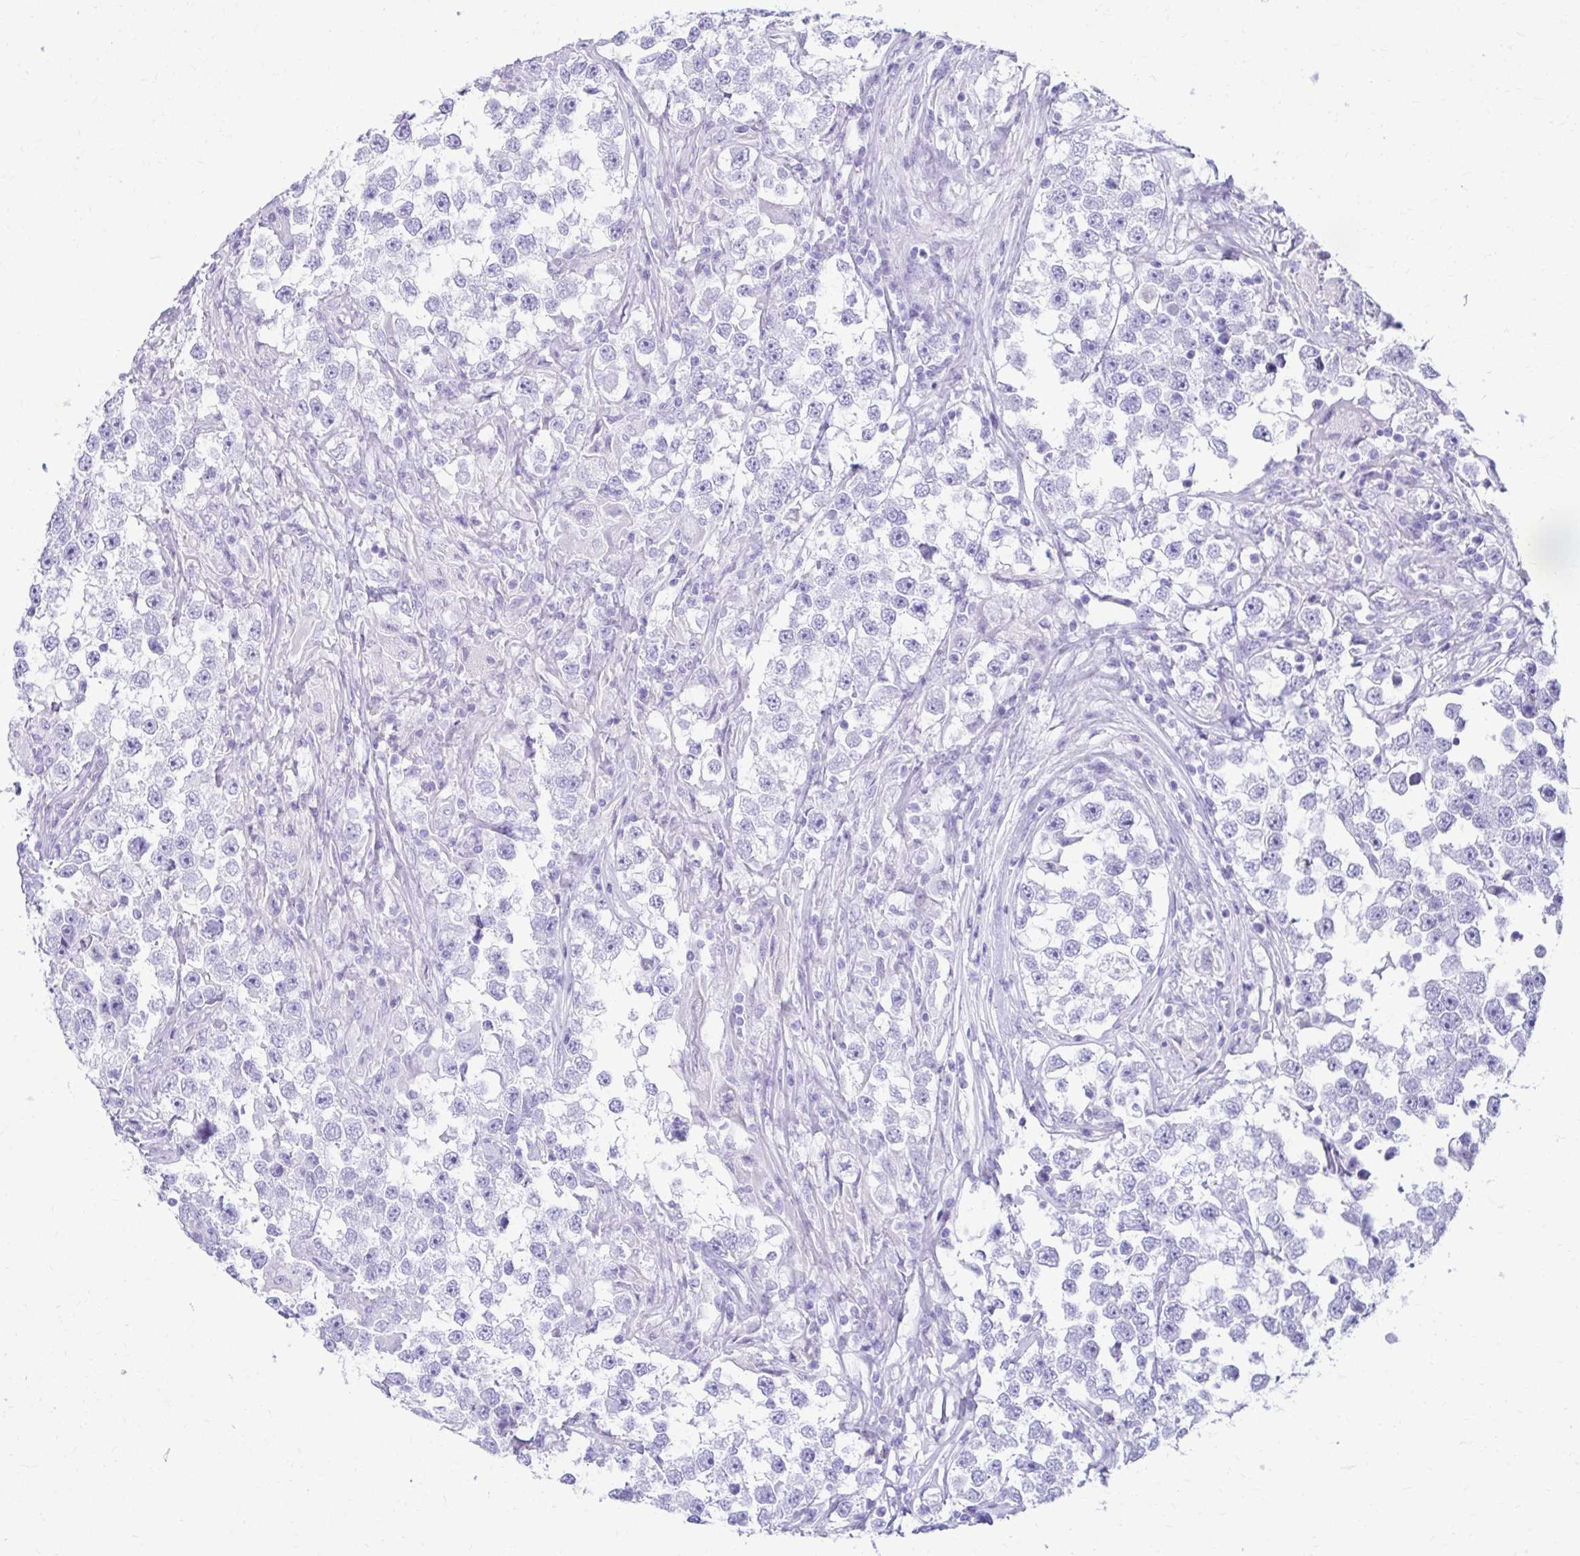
{"staining": {"intensity": "negative", "quantity": "none", "location": "none"}, "tissue": "testis cancer", "cell_type": "Tumor cells", "image_type": "cancer", "snomed": [{"axis": "morphology", "description": "Seminoma, NOS"}, {"axis": "topography", "description": "Testis"}], "caption": "DAB (3,3'-diaminobenzidine) immunohistochemical staining of human testis seminoma displays no significant positivity in tumor cells.", "gene": "ATP4B", "patient": {"sex": "male", "age": 46}}